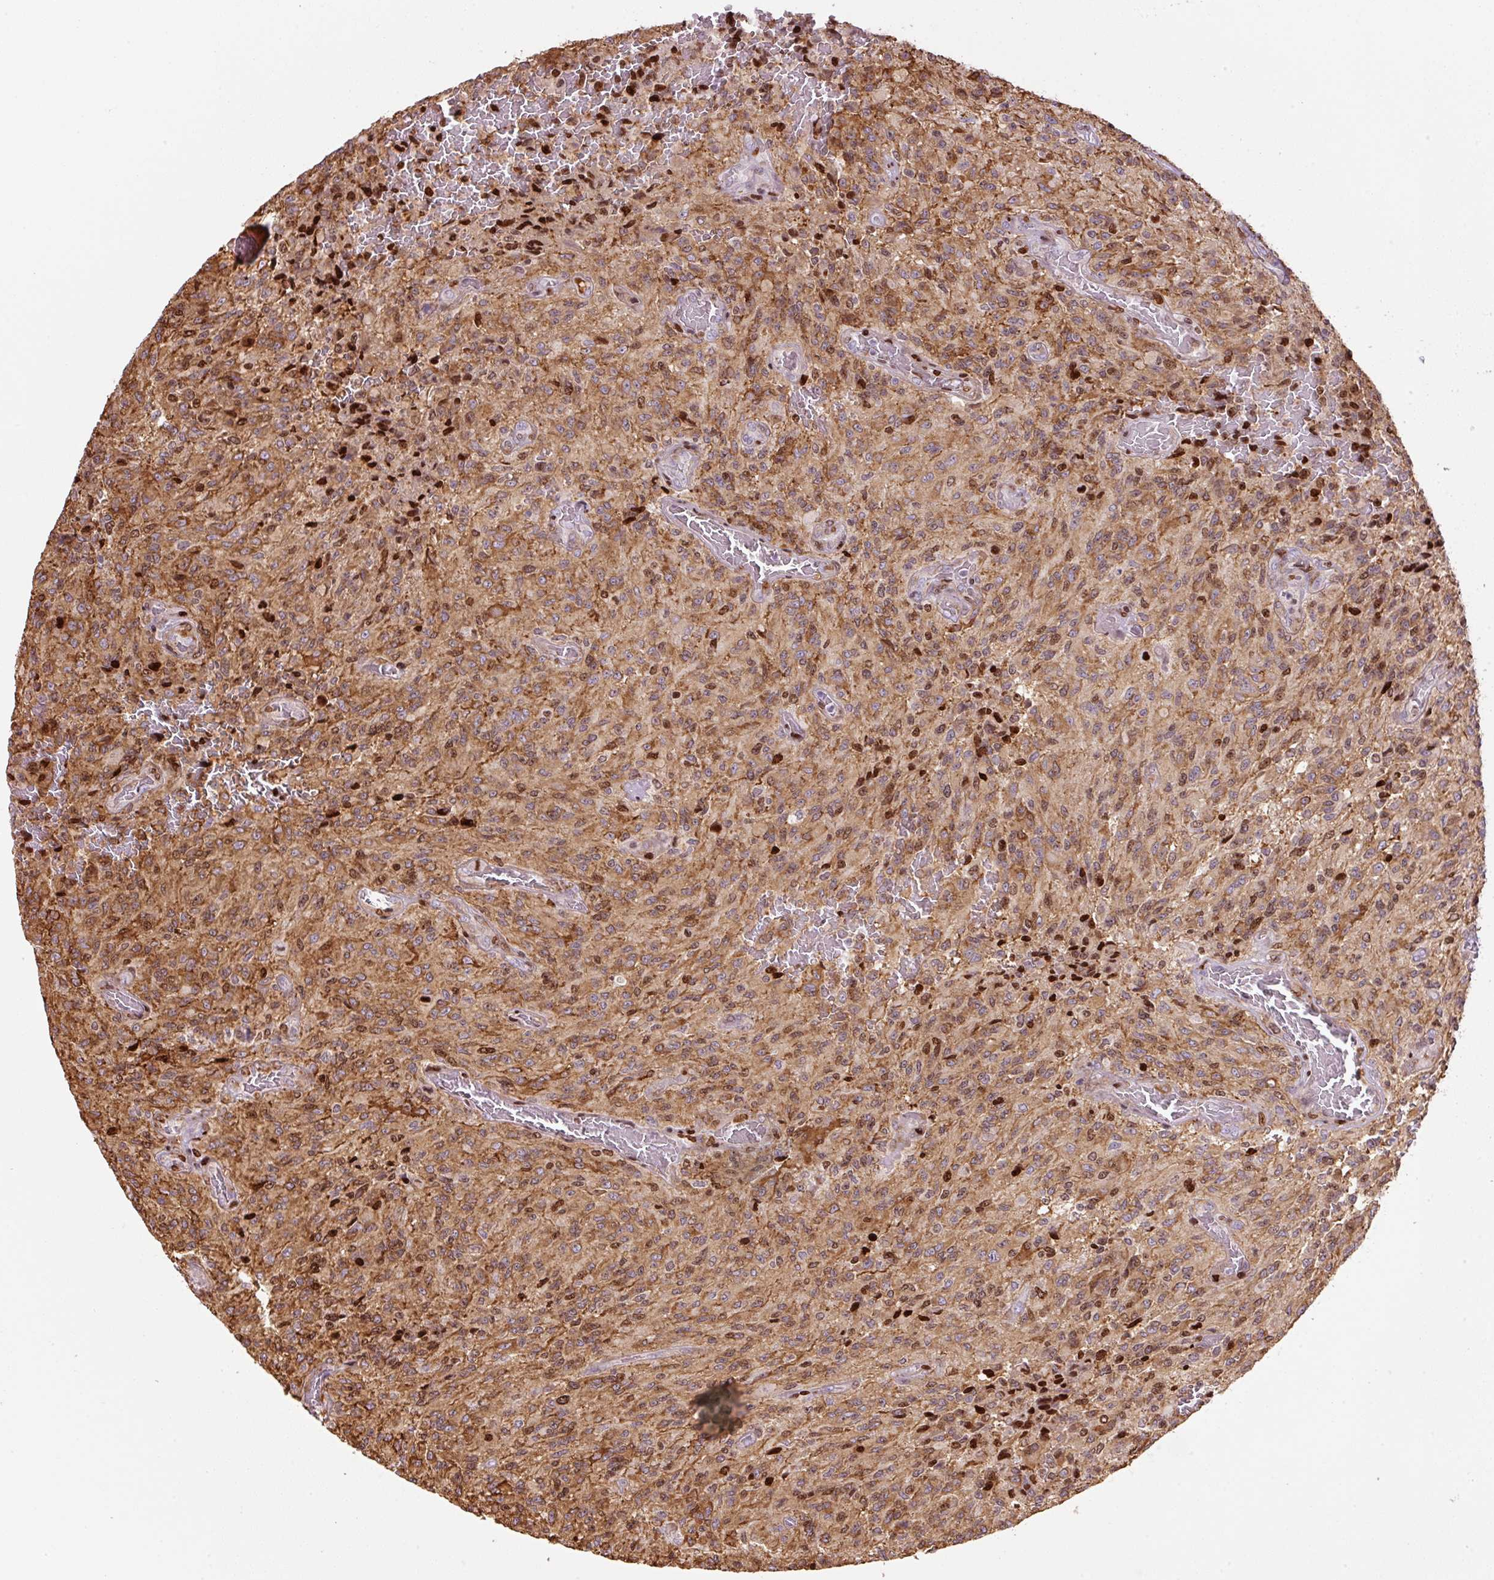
{"staining": {"intensity": "moderate", "quantity": ">75%", "location": "cytoplasmic/membranous,nuclear"}, "tissue": "glioma", "cell_type": "Tumor cells", "image_type": "cancer", "snomed": [{"axis": "morphology", "description": "Normal tissue, NOS"}, {"axis": "morphology", "description": "Glioma, malignant, High grade"}, {"axis": "topography", "description": "Cerebral cortex"}], "caption": "An IHC photomicrograph of tumor tissue is shown. Protein staining in brown labels moderate cytoplasmic/membranous and nuclear positivity in glioma within tumor cells.", "gene": "TMEM8B", "patient": {"sex": "male", "age": 56}}